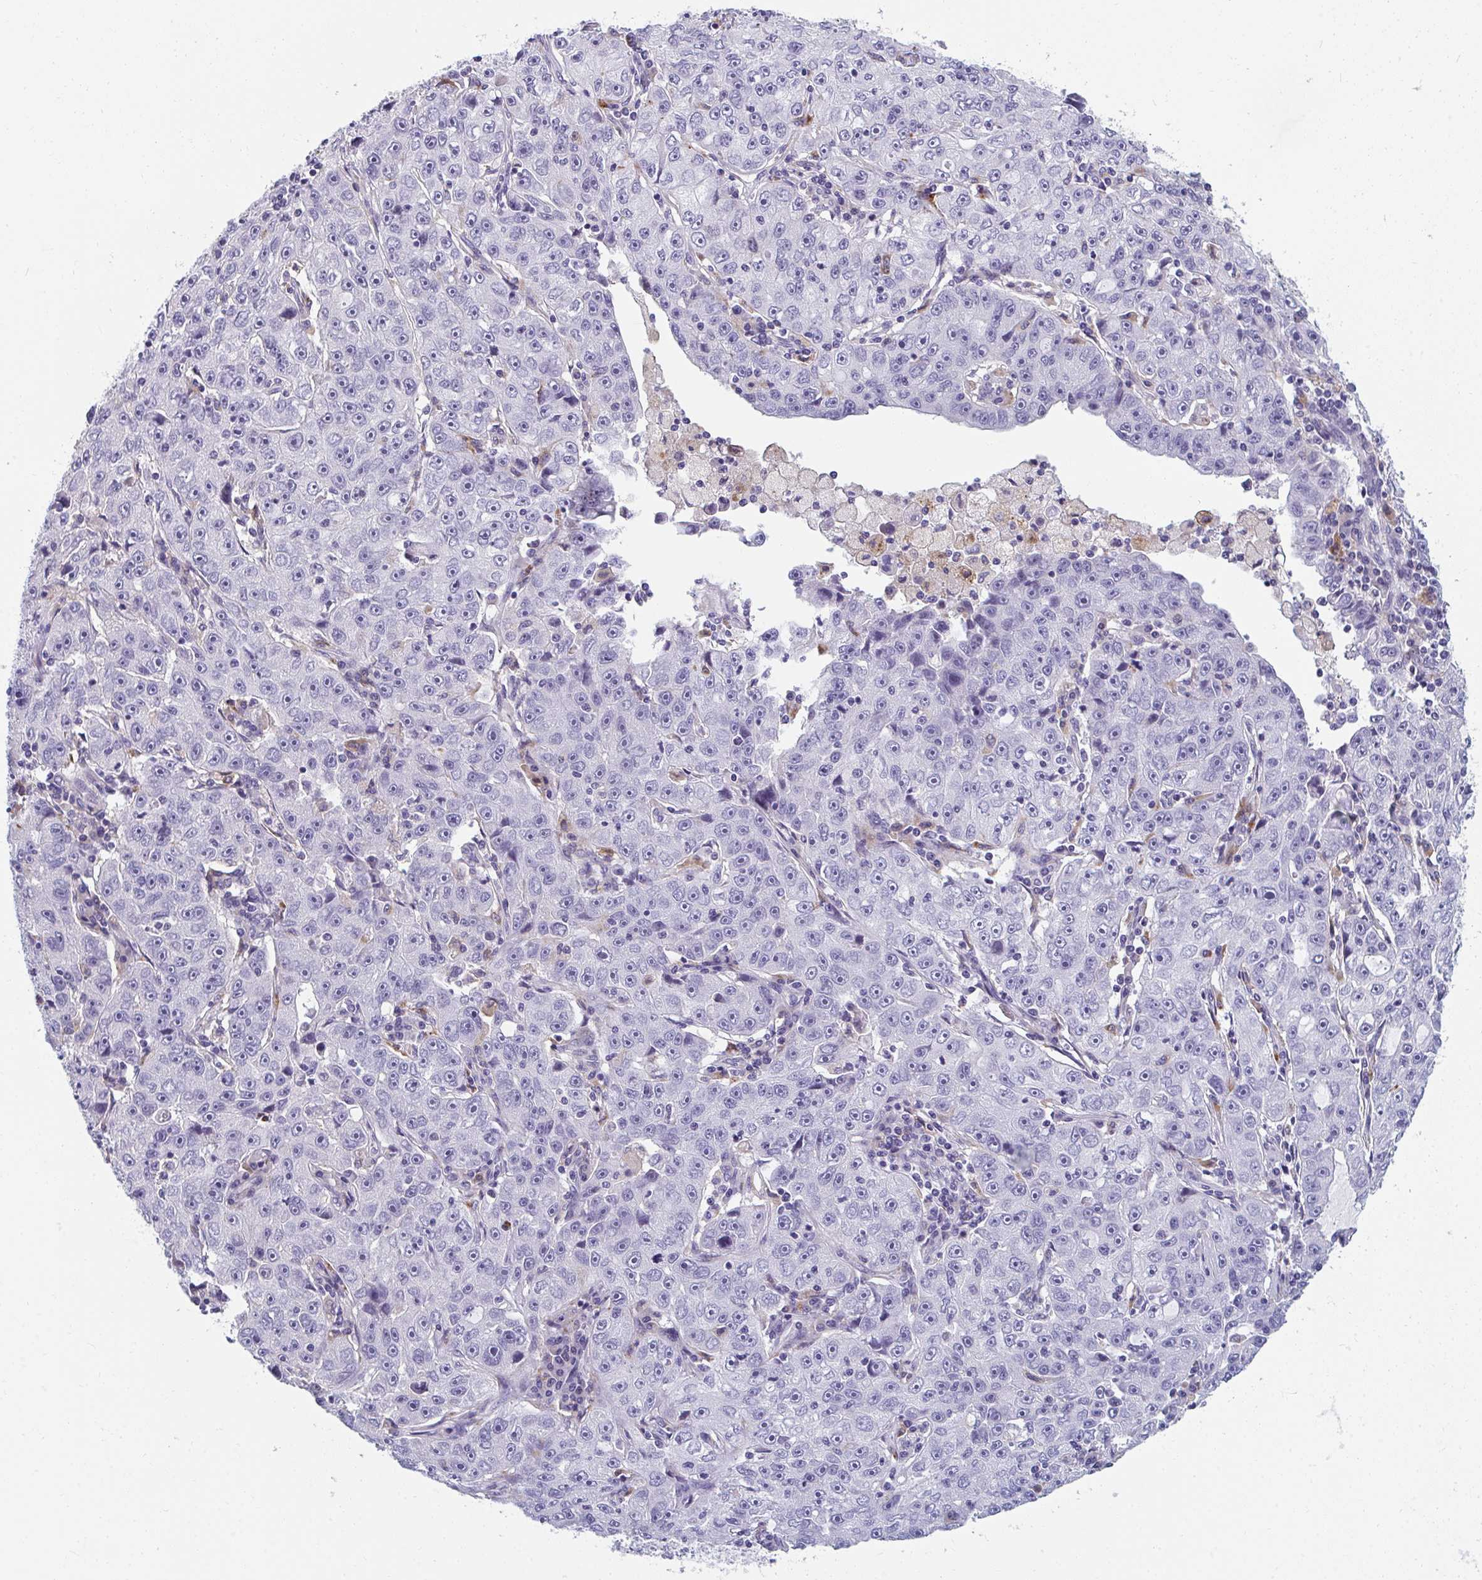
{"staining": {"intensity": "negative", "quantity": "none", "location": "none"}, "tissue": "lung cancer", "cell_type": "Tumor cells", "image_type": "cancer", "snomed": [{"axis": "morphology", "description": "Normal morphology"}, {"axis": "morphology", "description": "Adenocarcinoma, NOS"}, {"axis": "topography", "description": "Lymph node"}, {"axis": "topography", "description": "Lung"}], "caption": "The immunohistochemistry (IHC) histopathology image has no significant expression in tumor cells of lung cancer tissue.", "gene": "EIF1AD", "patient": {"sex": "female", "age": 57}}